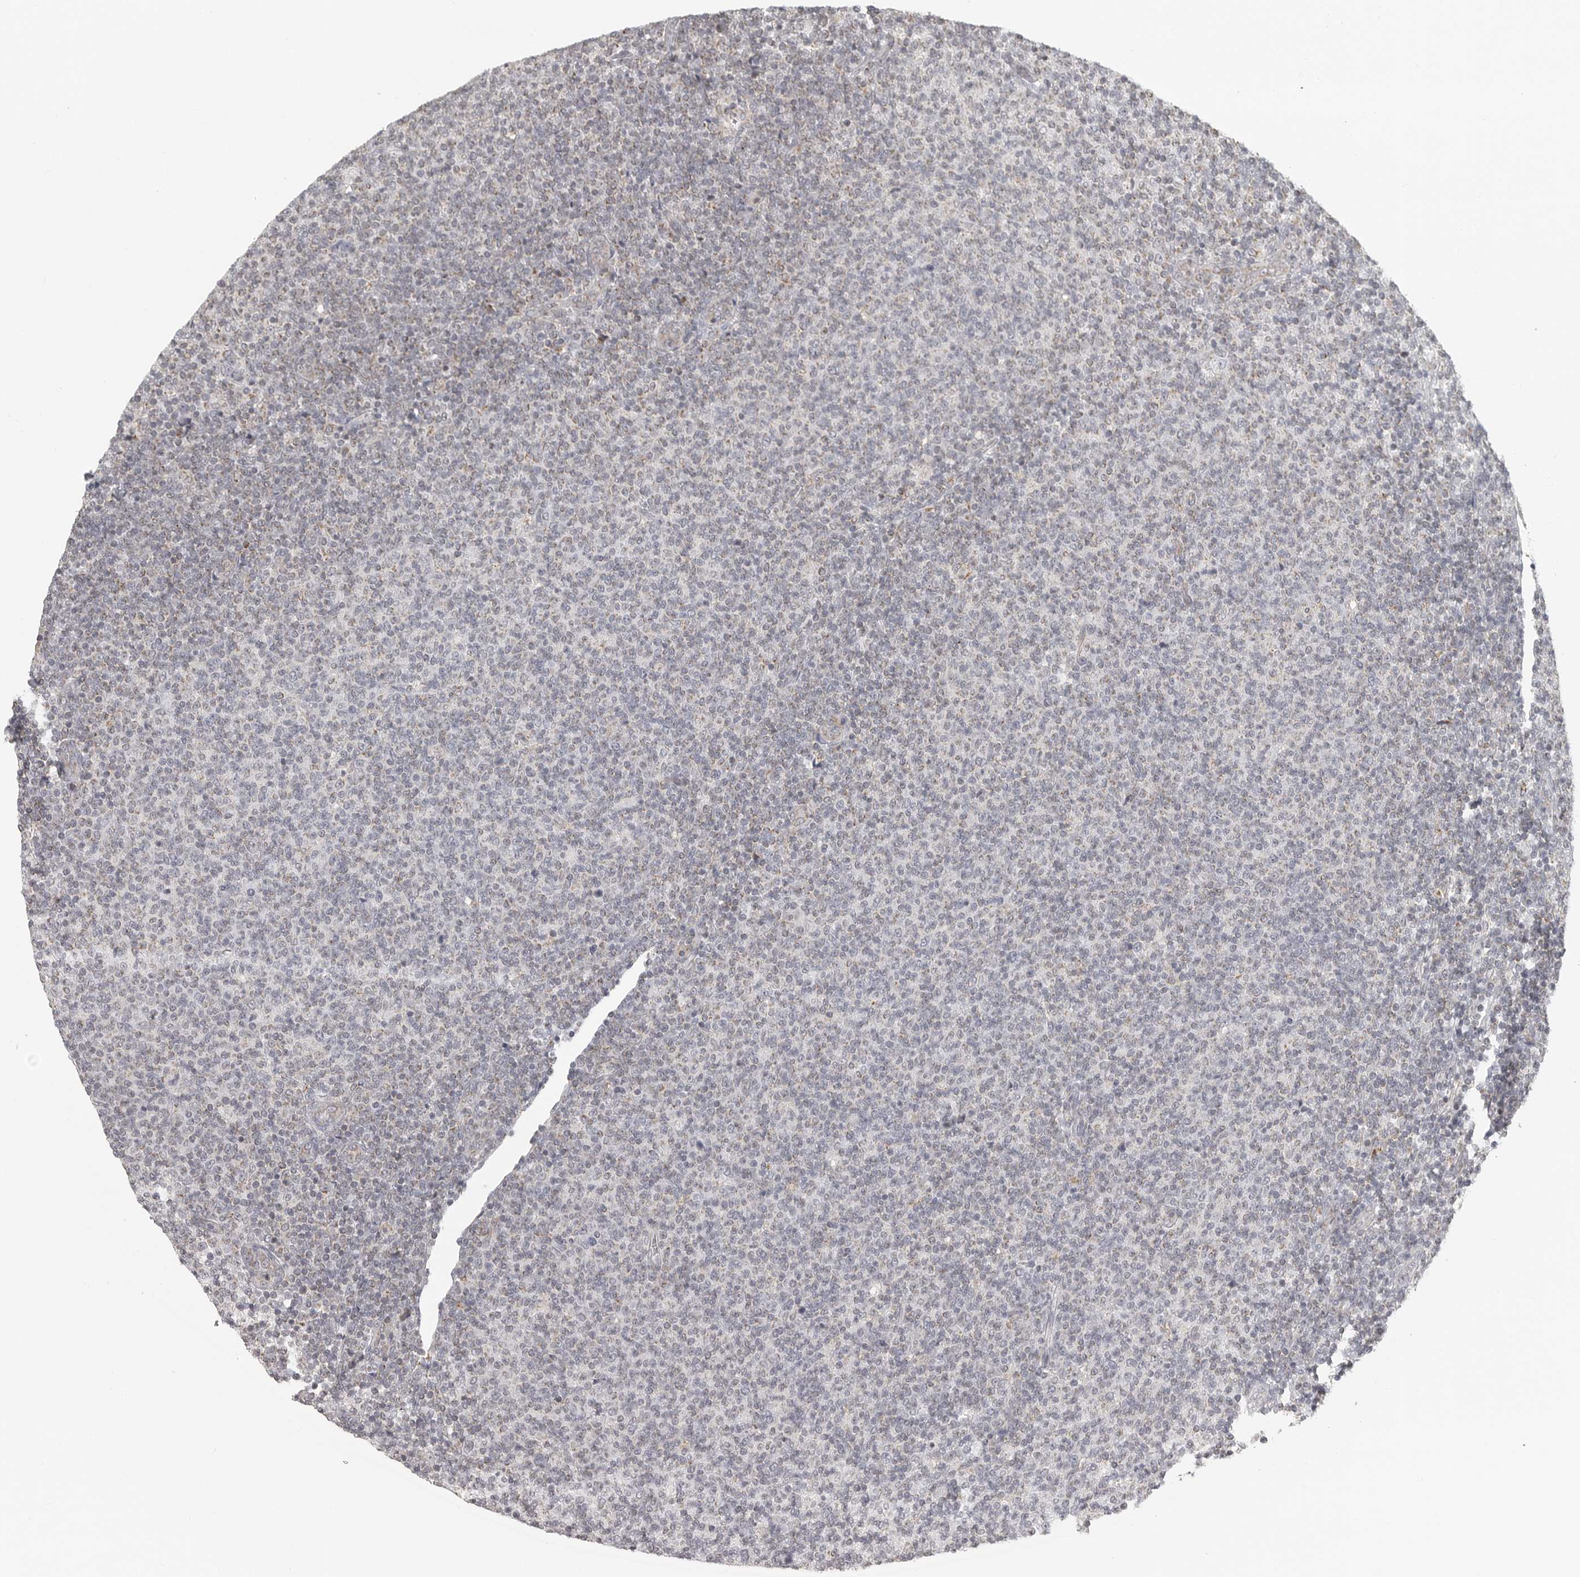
{"staining": {"intensity": "negative", "quantity": "none", "location": "none"}, "tissue": "lymphoma", "cell_type": "Tumor cells", "image_type": "cancer", "snomed": [{"axis": "morphology", "description": "Malignant lymphoma, non-Hodgkin's type, Low grade"}, {"axis": "topography", "description": "Lymph node"}], "caption": "Malignant lymphoma, non-Hodgkin's type (low-grade) stained for a protein using immunohistochemistry (IHC) exhibits no positivity tumor cells.", "gene": "RXFP3", "patient": {"sex": "male", "age": 66}}